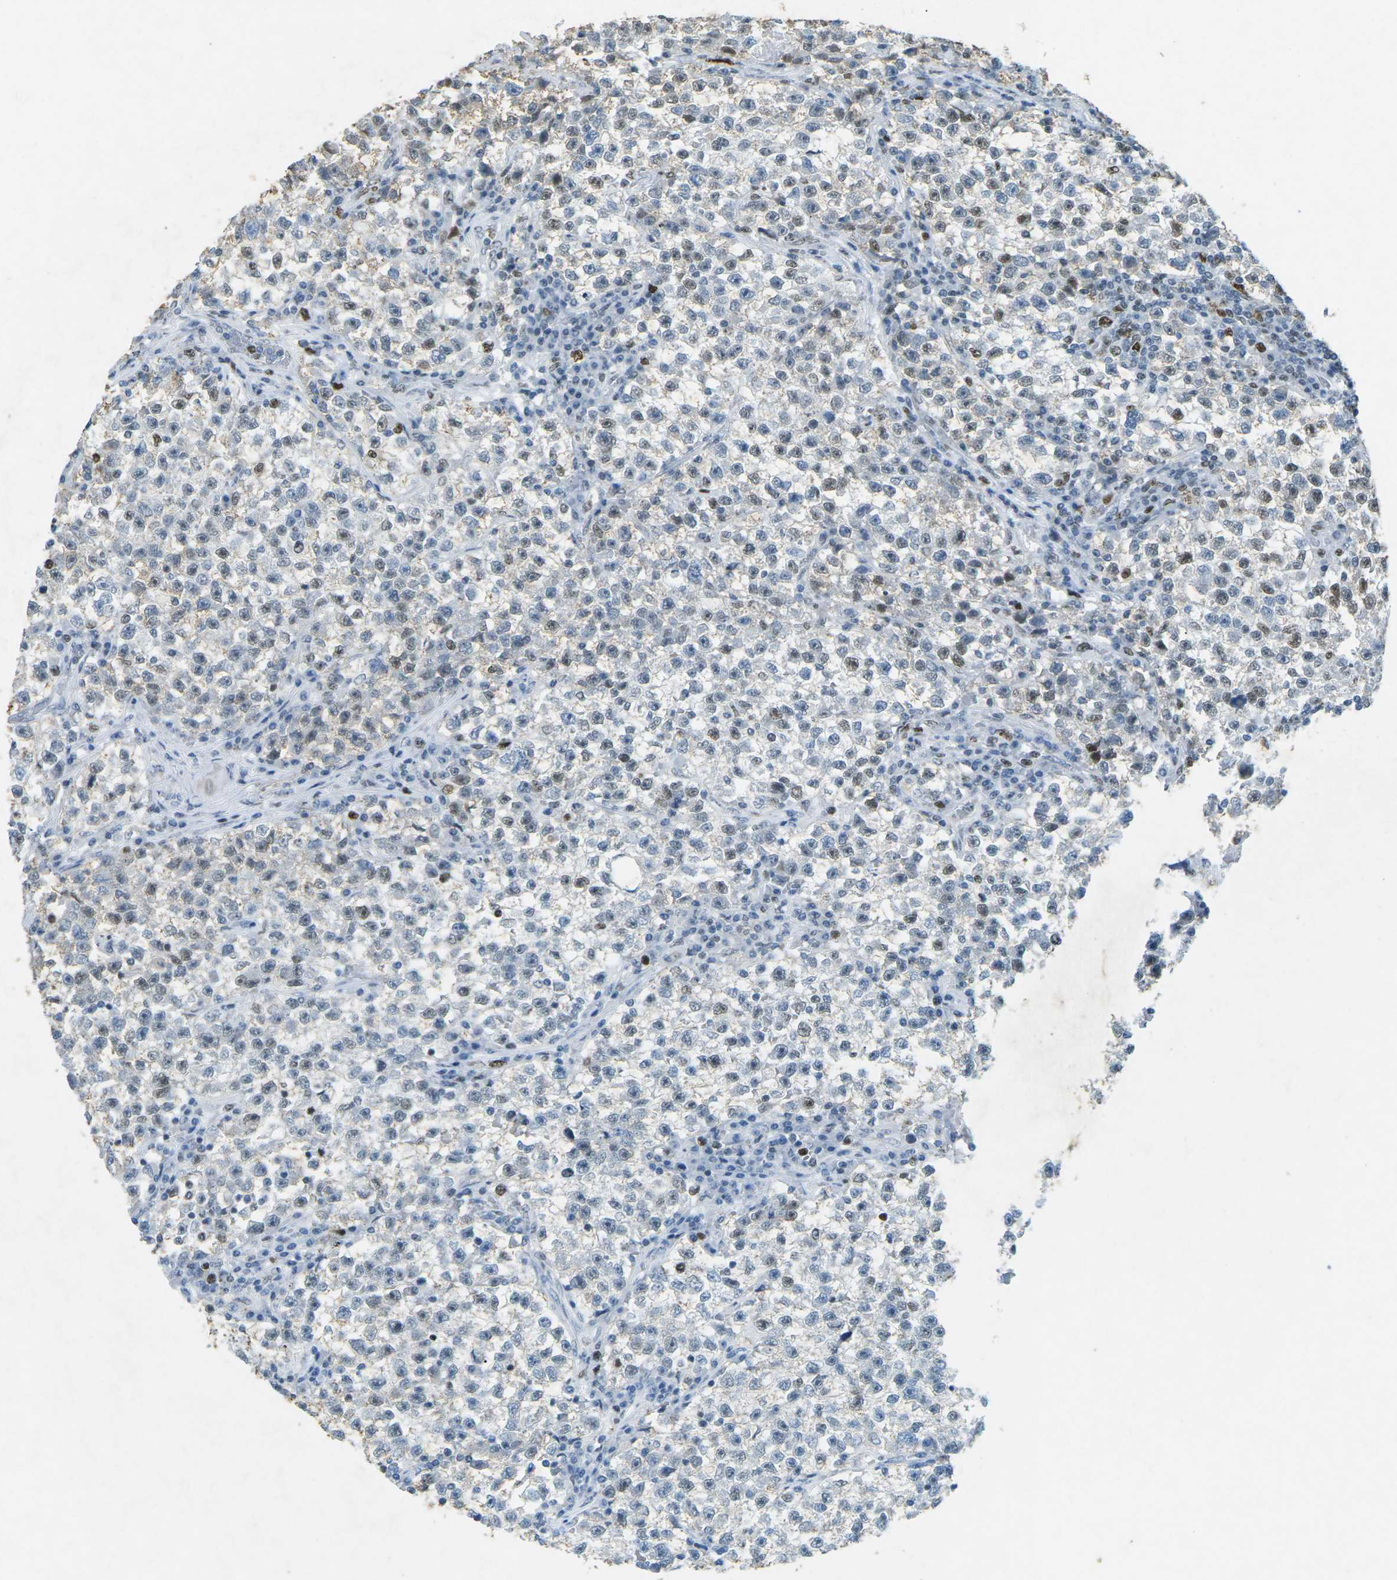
{"staining": {"intensity": "moderate", "quantity": "25%-75%", "location": "nuclear"}, "tissue": "testis cancer", "cell_type": "Tumor cells", "image_type": "cancer", "snomed": [{"axis": "morphology", "description": "Seminoma, NOS"}, {"axis": "topography", "description": "Testis"}], "caption": "High-magnification brightfield microscopy of testis seminoma stained with DAB (3,3'-diaminobenzidine) (brown) and counterstained with hematoxylin (blue). tumor cells exhibit moderate nuclear positivity is identified in about25%-75% of cells.", "gene": "RB1", "patient": {"sex": "male", "age": 22}}